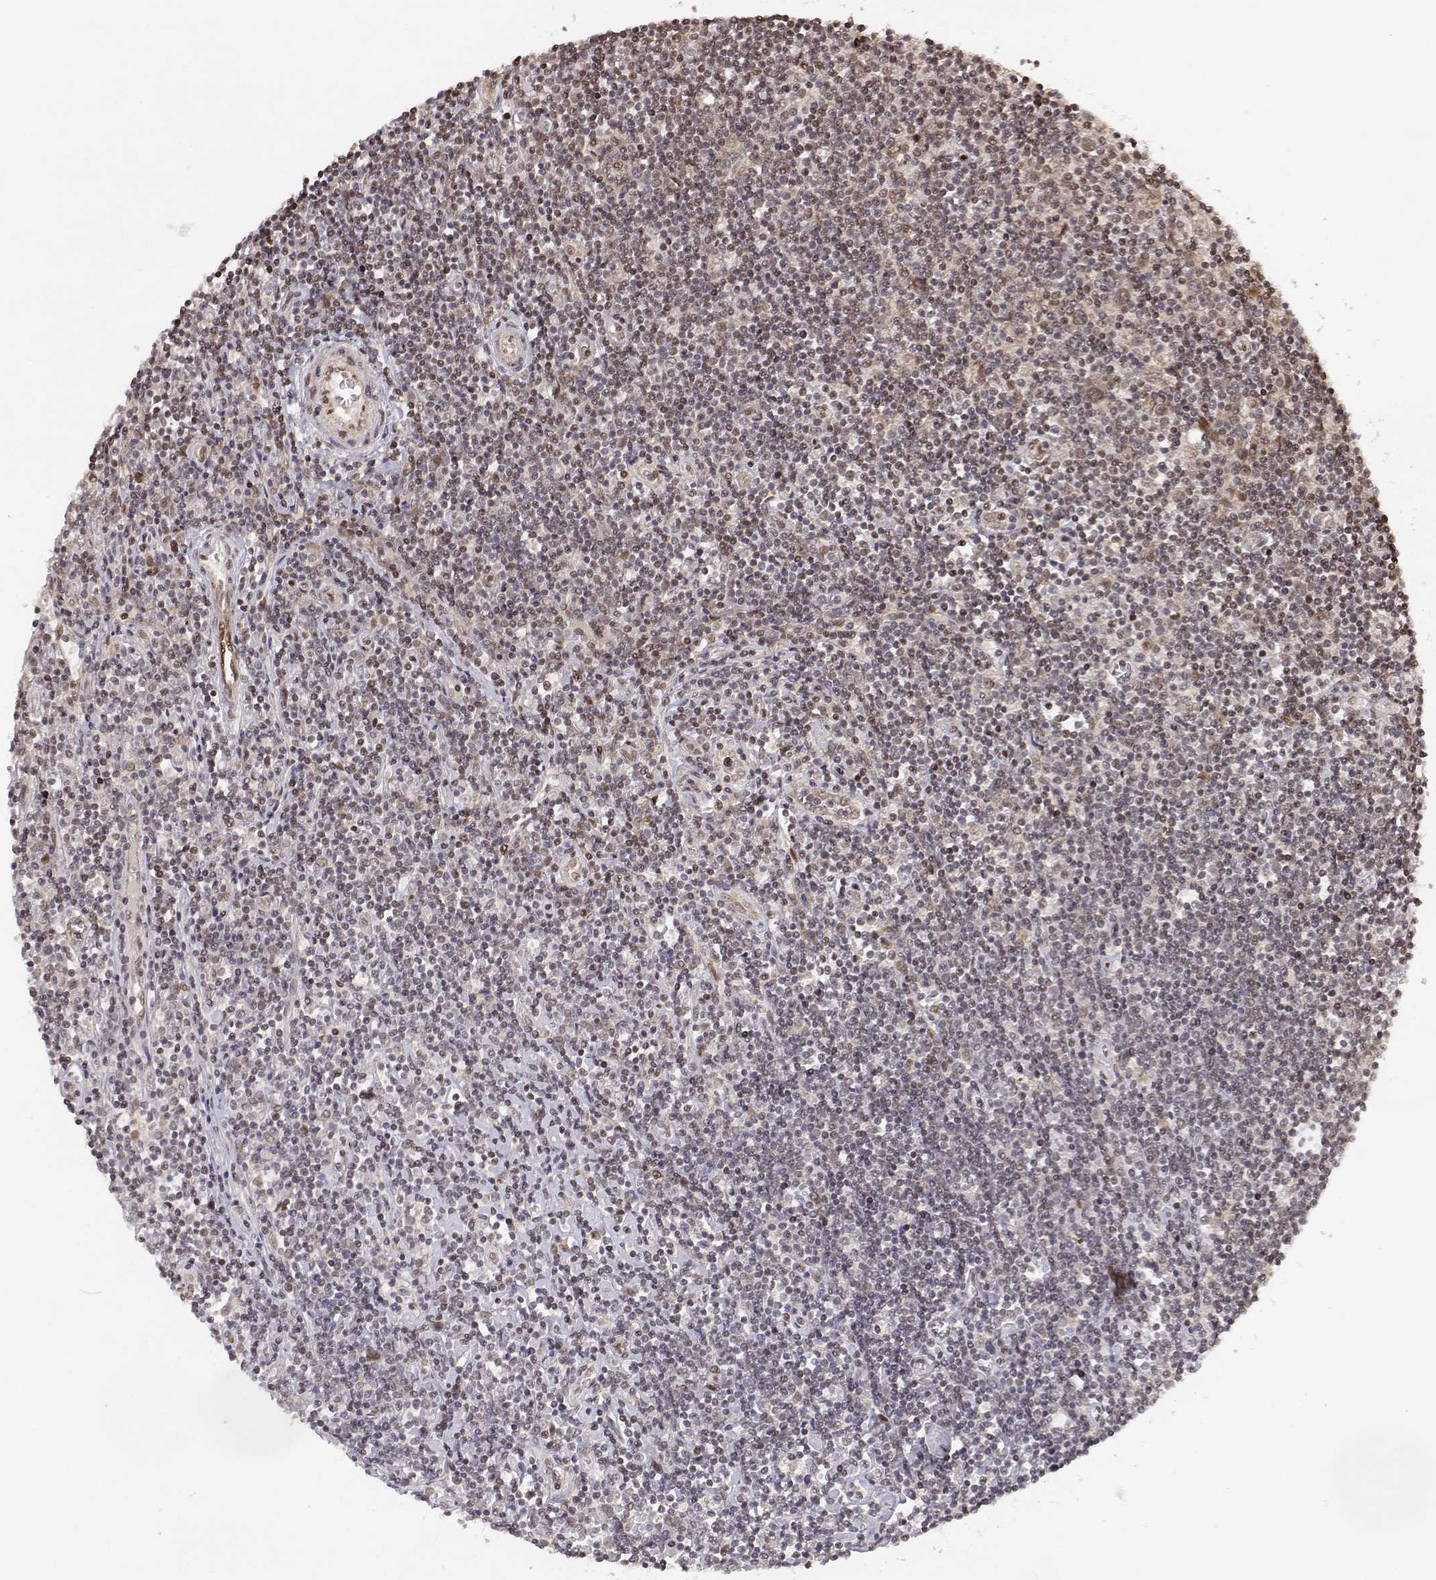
{"staining": {"intensity": "negative", "quantity": "none", "location": "none"}, "tissue": "lymphoma", "cell_type": "Tumor cells", "image_type": "cancer", "snomed": [{"axis": "morphology", "description": "Hodgkin's disease, NOS"}, {"axis": "topography", "description": "Lymph node"}], "caption": "Tumor cells are negative for protein expression in human lymphoma.", "gene": "BRCA1", "patient": {"sex": "male", "age": 40}}